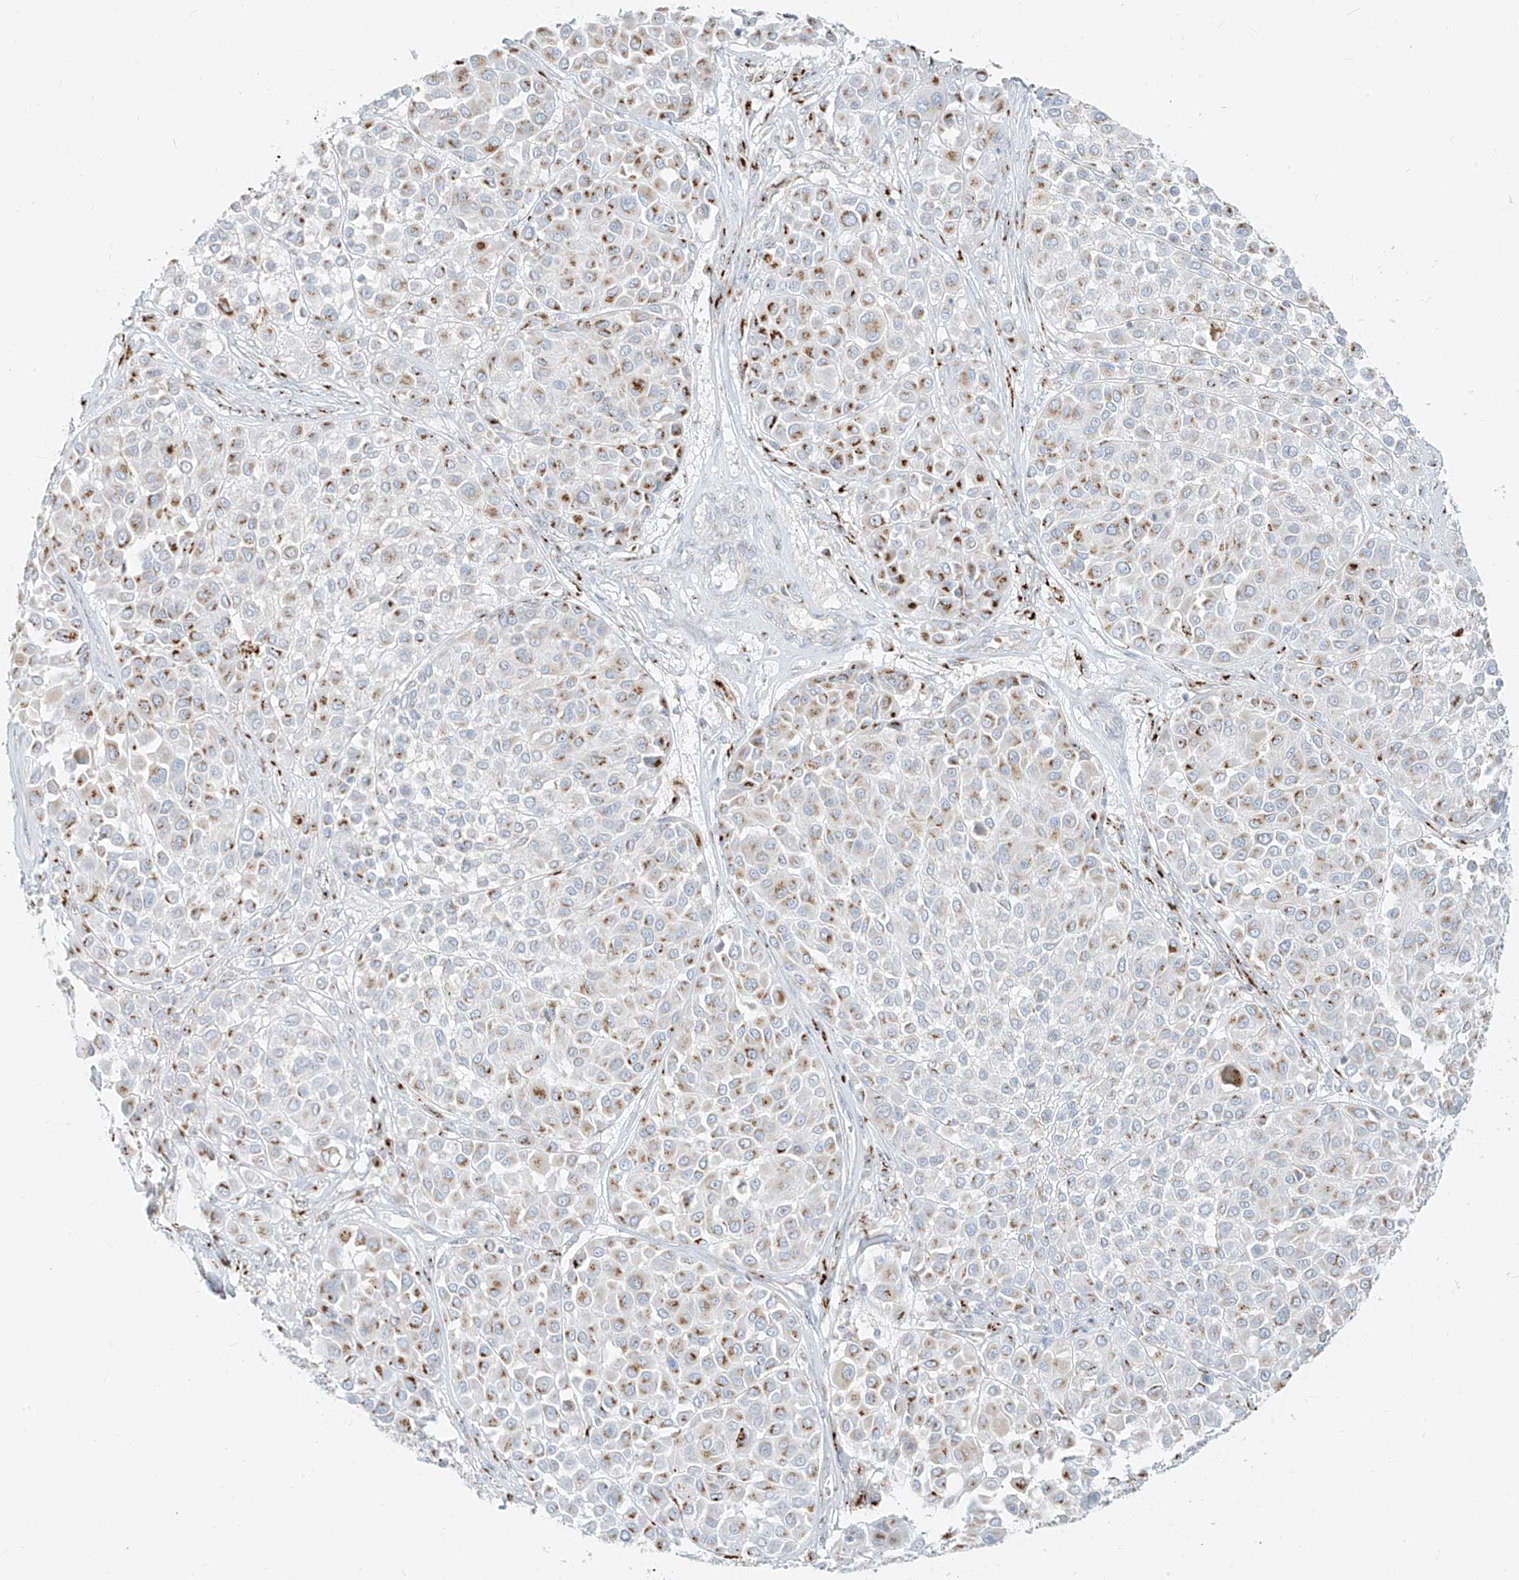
{"staining": {"intensity": "moderate", "quantity": "25%-75%", "location": "cytoplasmic/membranous"}, "tissue": "melanoma", "cell_type": "Tumor cells", "image_type": "cancer", "snomed": [{"axis": "morphology", "description": "Malignant melanoma, Metastatic site"}, {"axis": "topography", "description": "Soft tissue"}], "caption": "Melanoma stained with IHC demonstrates moderate cytoplasmic/membranous positivity in approximately 25%-75% of tumor cells.", "gene": "TMEM87B", "patient": {"sex": "male", "age": 41}}